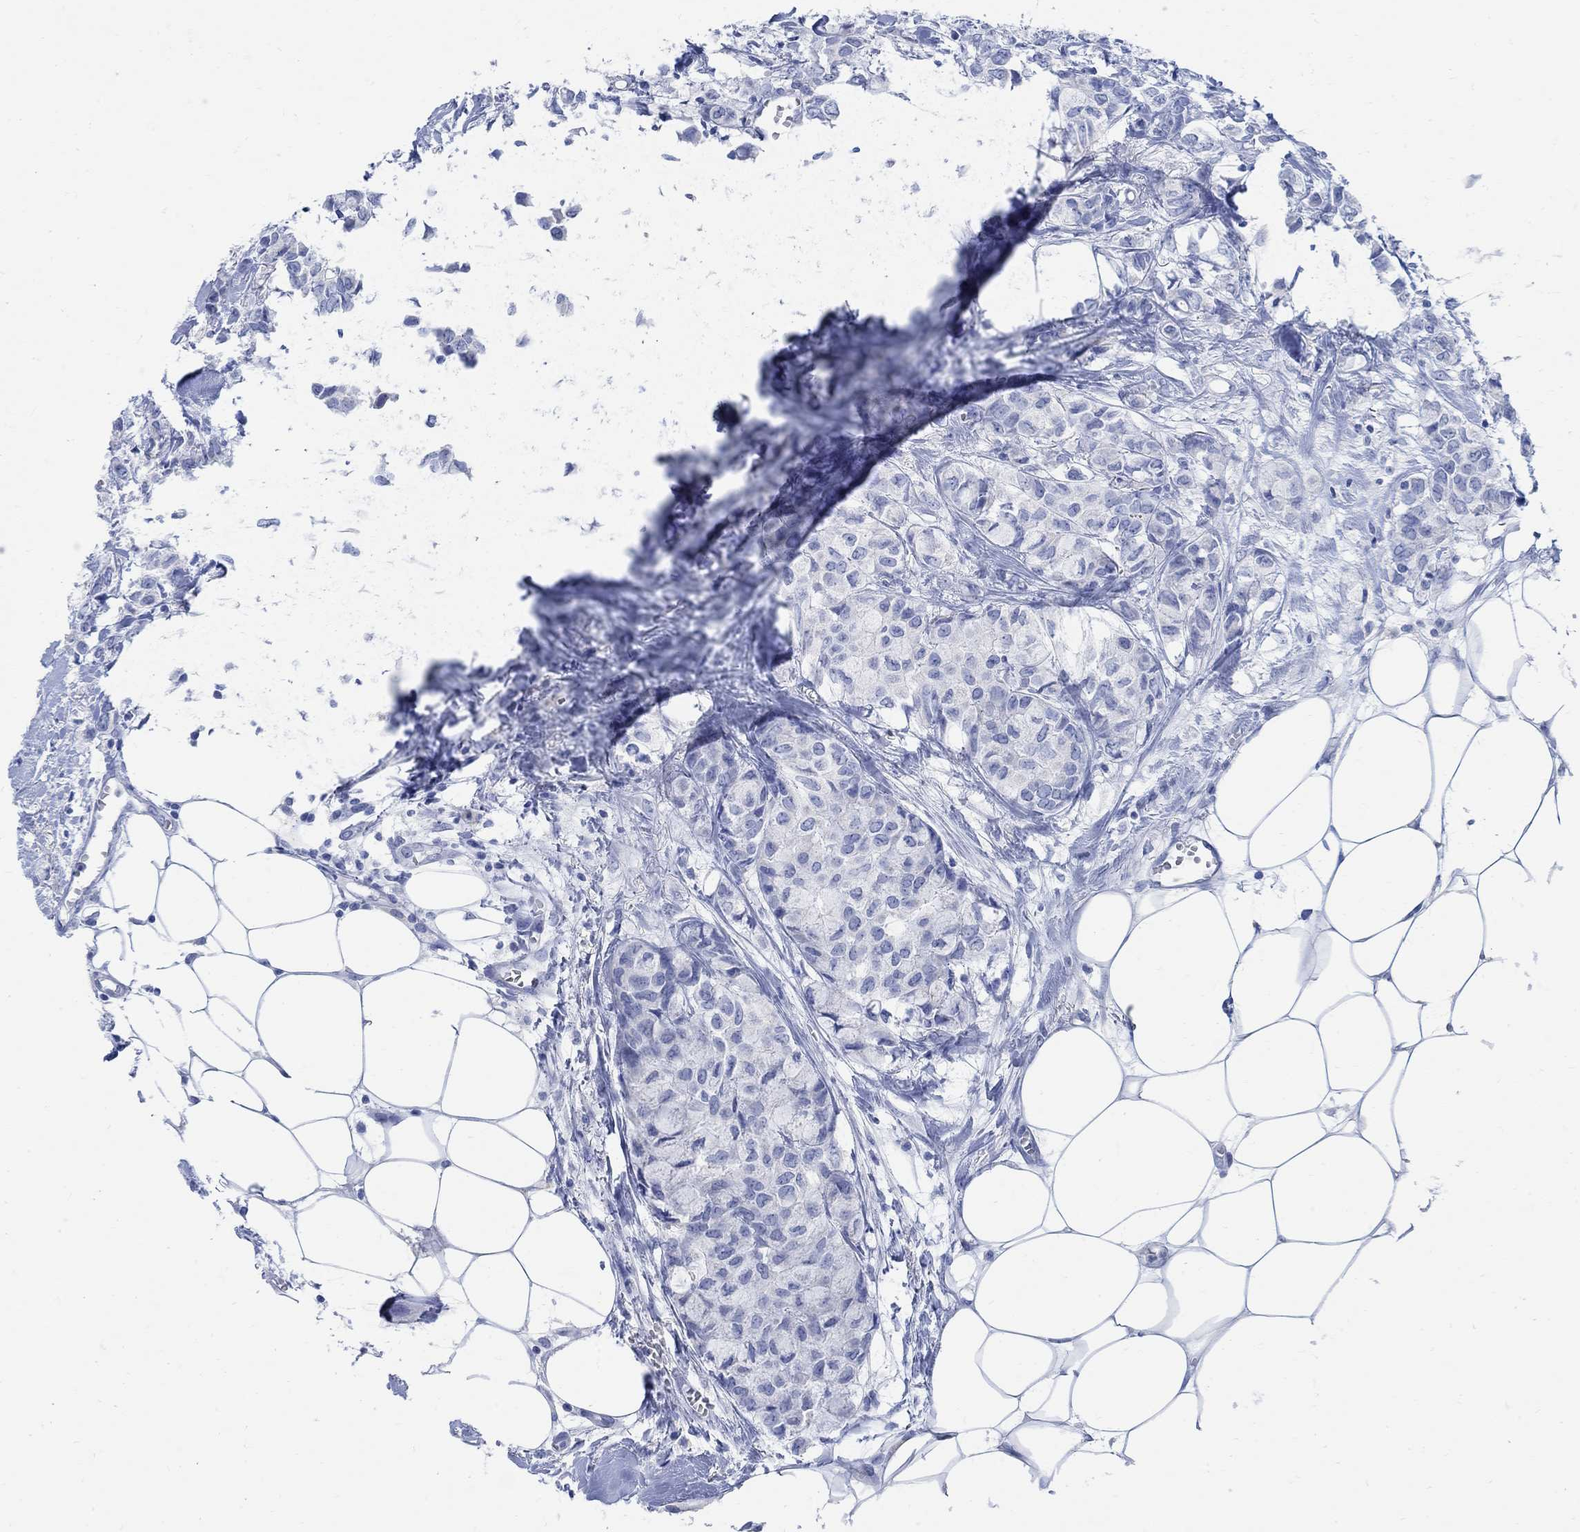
{"staining": {"intensity": "negative", "quantity": "none", "location": "none"}, "tissue": "breast cancer", "cell_type": "Tumor cells", "image_type": "cancer", "snomed": [{"axis": "morphology", "description": "Duct carcinoma"}, {"axis": "topography", "description": "Breast"}], "caption": "Infiltrating ductal carcinoma (breast) was stained to show a protein in brown. There is no significant expression in tumor cells.", "gene": "CAMK2N1", "patient": {"sex": "female", "age": 85}}